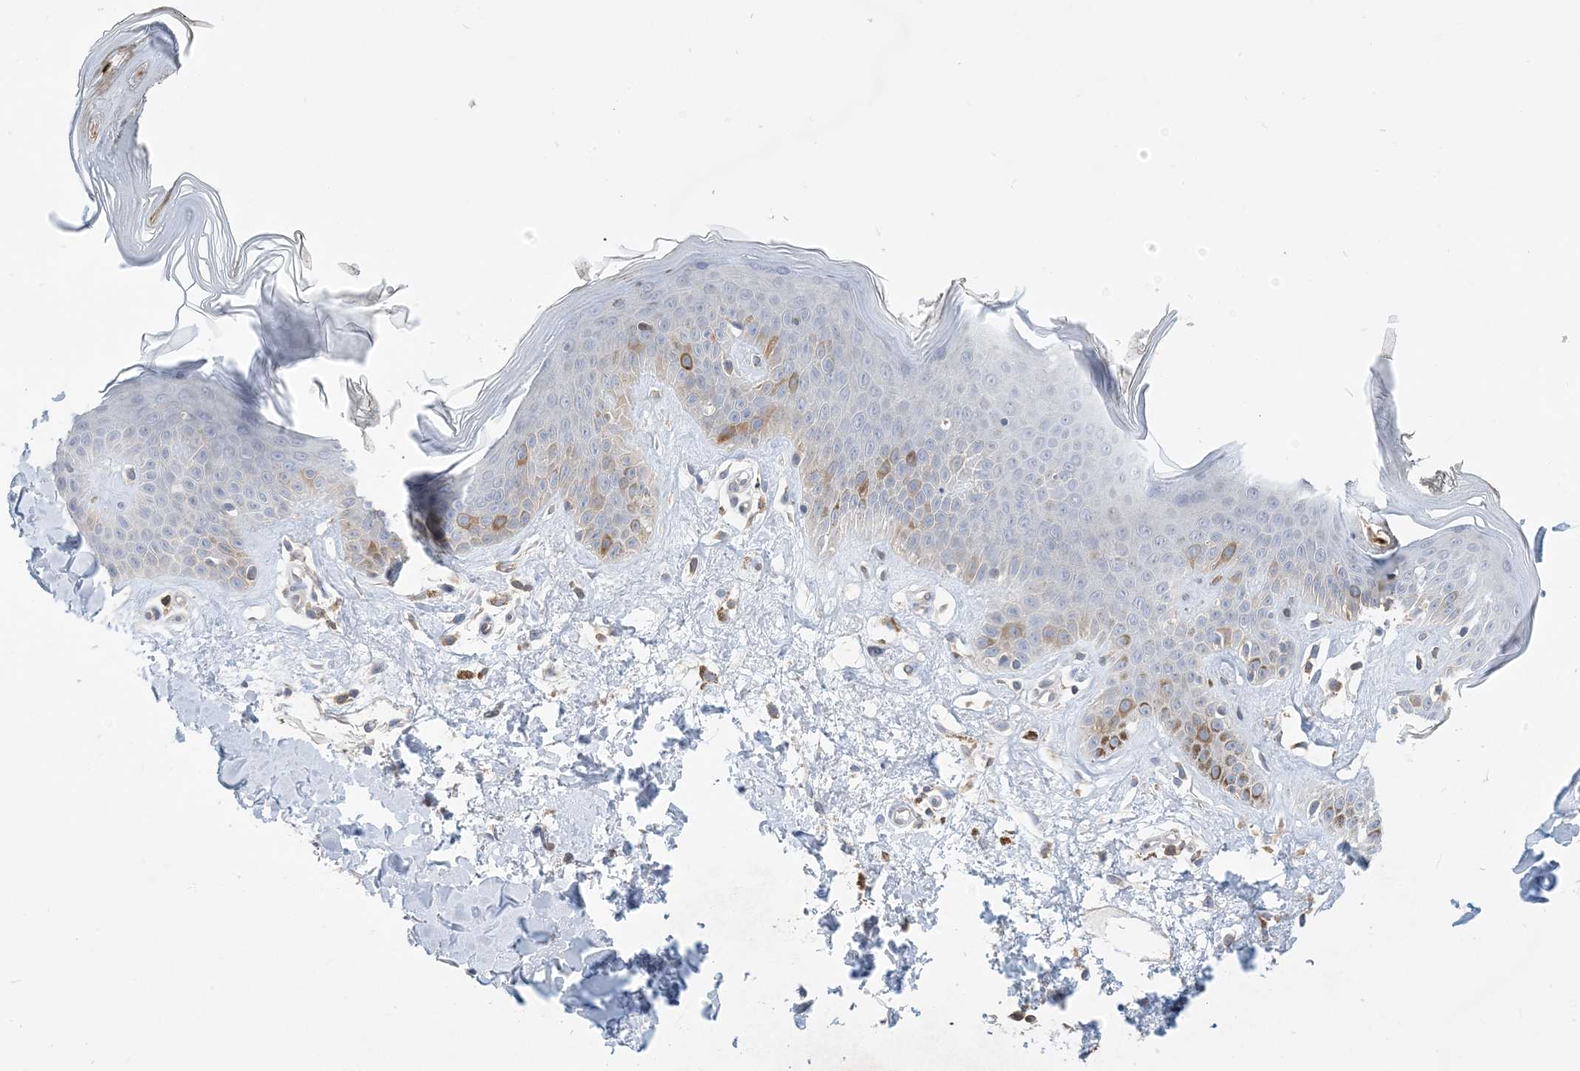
{"staining": {"intensity": "weak", "quantity": ">75%", "location": "cytoplasmic/membranous"}, "tissue": "skin", "cell_type": "Fibroblasts", "image_type": "normal", "snomed": [{"axis": "morphology", "description": "Normal tissue, NOS"}, {"axis": "topography", "description": "Skin"}], "caption": "Brown immunohistochemical staining in benign human skin reveals weak cytoplasmic/membranous positivity in about >75% of fibroblasts. (DAB IHC with brightfield microscopy, high magnification).", "gene": "AOC1", "patient": {"sex": "female", "age": 64}}